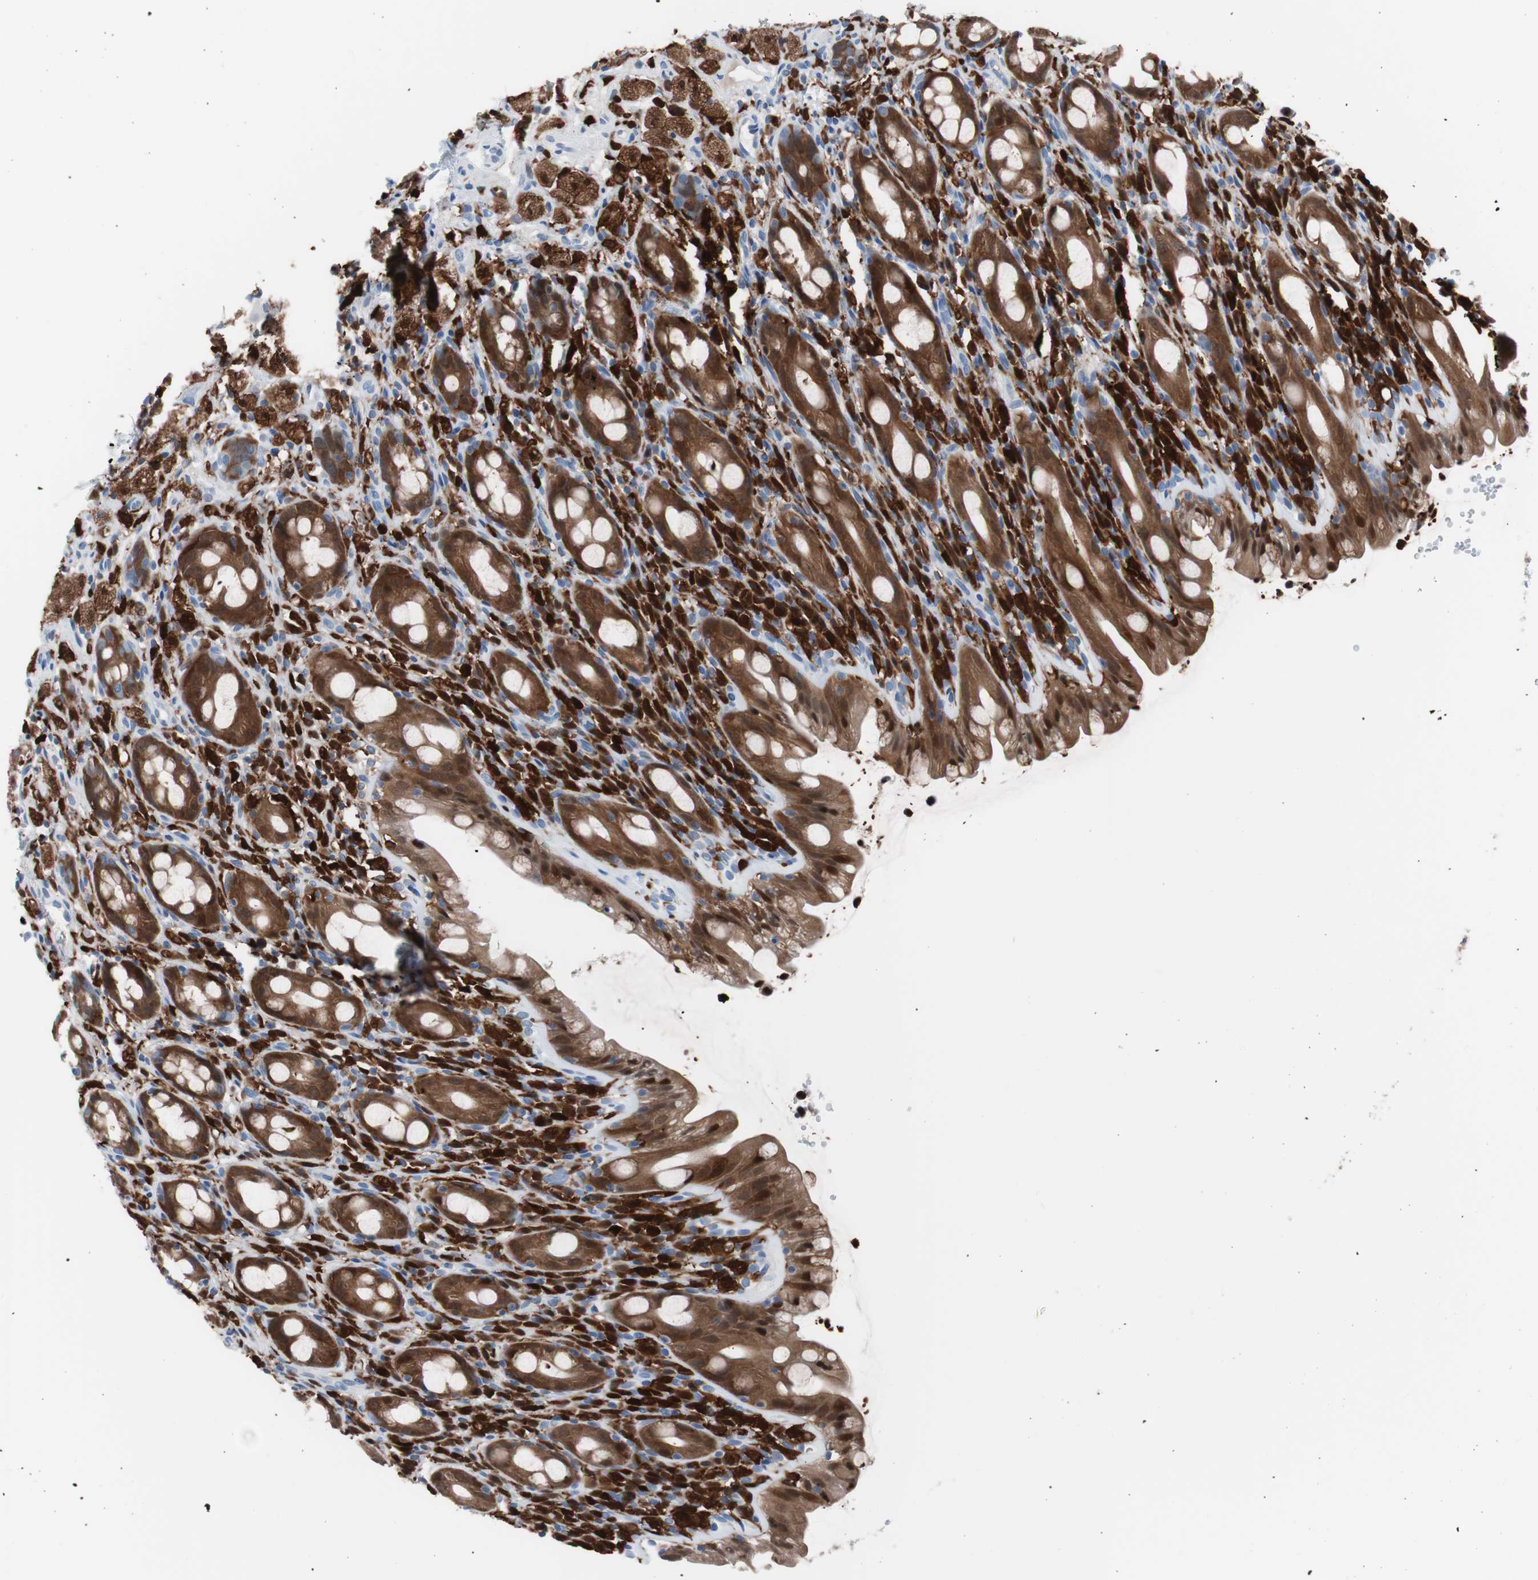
{"staining": {"intensity": "strong", "quantity": ">75%", "location": "cytoplasmic/membranous"}, "tissue": "rectum", "cell_type": "Glandular cells", "image_type": "normal", "snomed": [{"axis": "morphology", "description": "Normal tissue, NOS"}, {"axis": "topography", "description": "Rectum"}], "caption": "Normal rectum reveals strong cytoplasmic/membranous staining in approximately >75% of glandular cells (DAB (3,3'-diaminobenzidine) IHC, brown staining for protein, blue staining for nuclei)..", "gene": "SYK", "patient": {"sex": "male", "age": 44}}